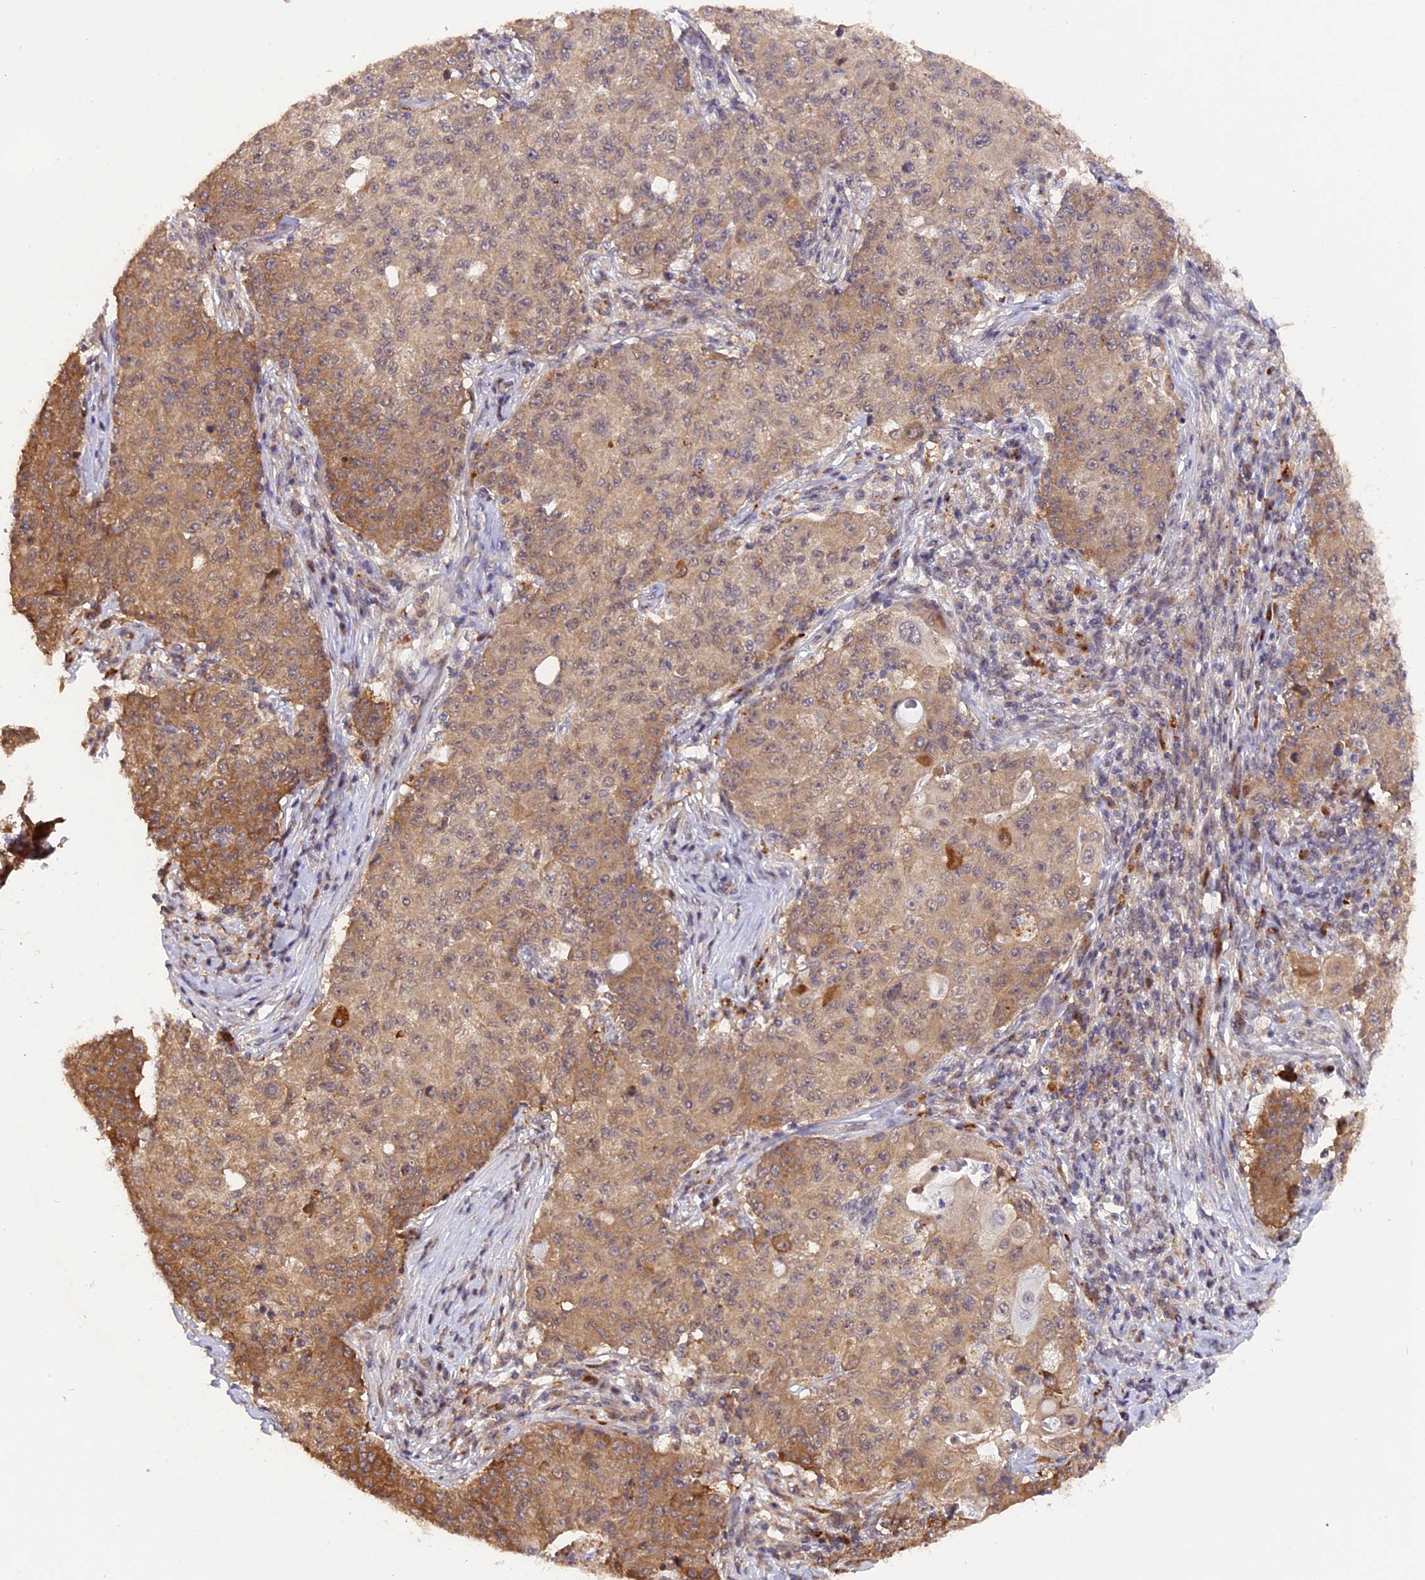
{"staining": {"intensity": "moderate", "quantity": ">75%", "location": "cytoplasmic/membranous"}, "tissue": "ovarian cancer", "cell_type": "Tumor cells", "image_type": "cancer", "snomed": [{"axis": "morphology", "description": "Carcinoma, endometroid"}, {"axis": "topography", "description": "Ovary"}], "caption": "Immunohistochemical staining of human ovarian cancer (endometroid carcinoma) demonstrates medium levels of moderate cytoplasmic/membranous protein expression in approximately >75% of tumor cells.", "gene": "SAMD4A", "patient": {"sex": "female", "age": 42}}